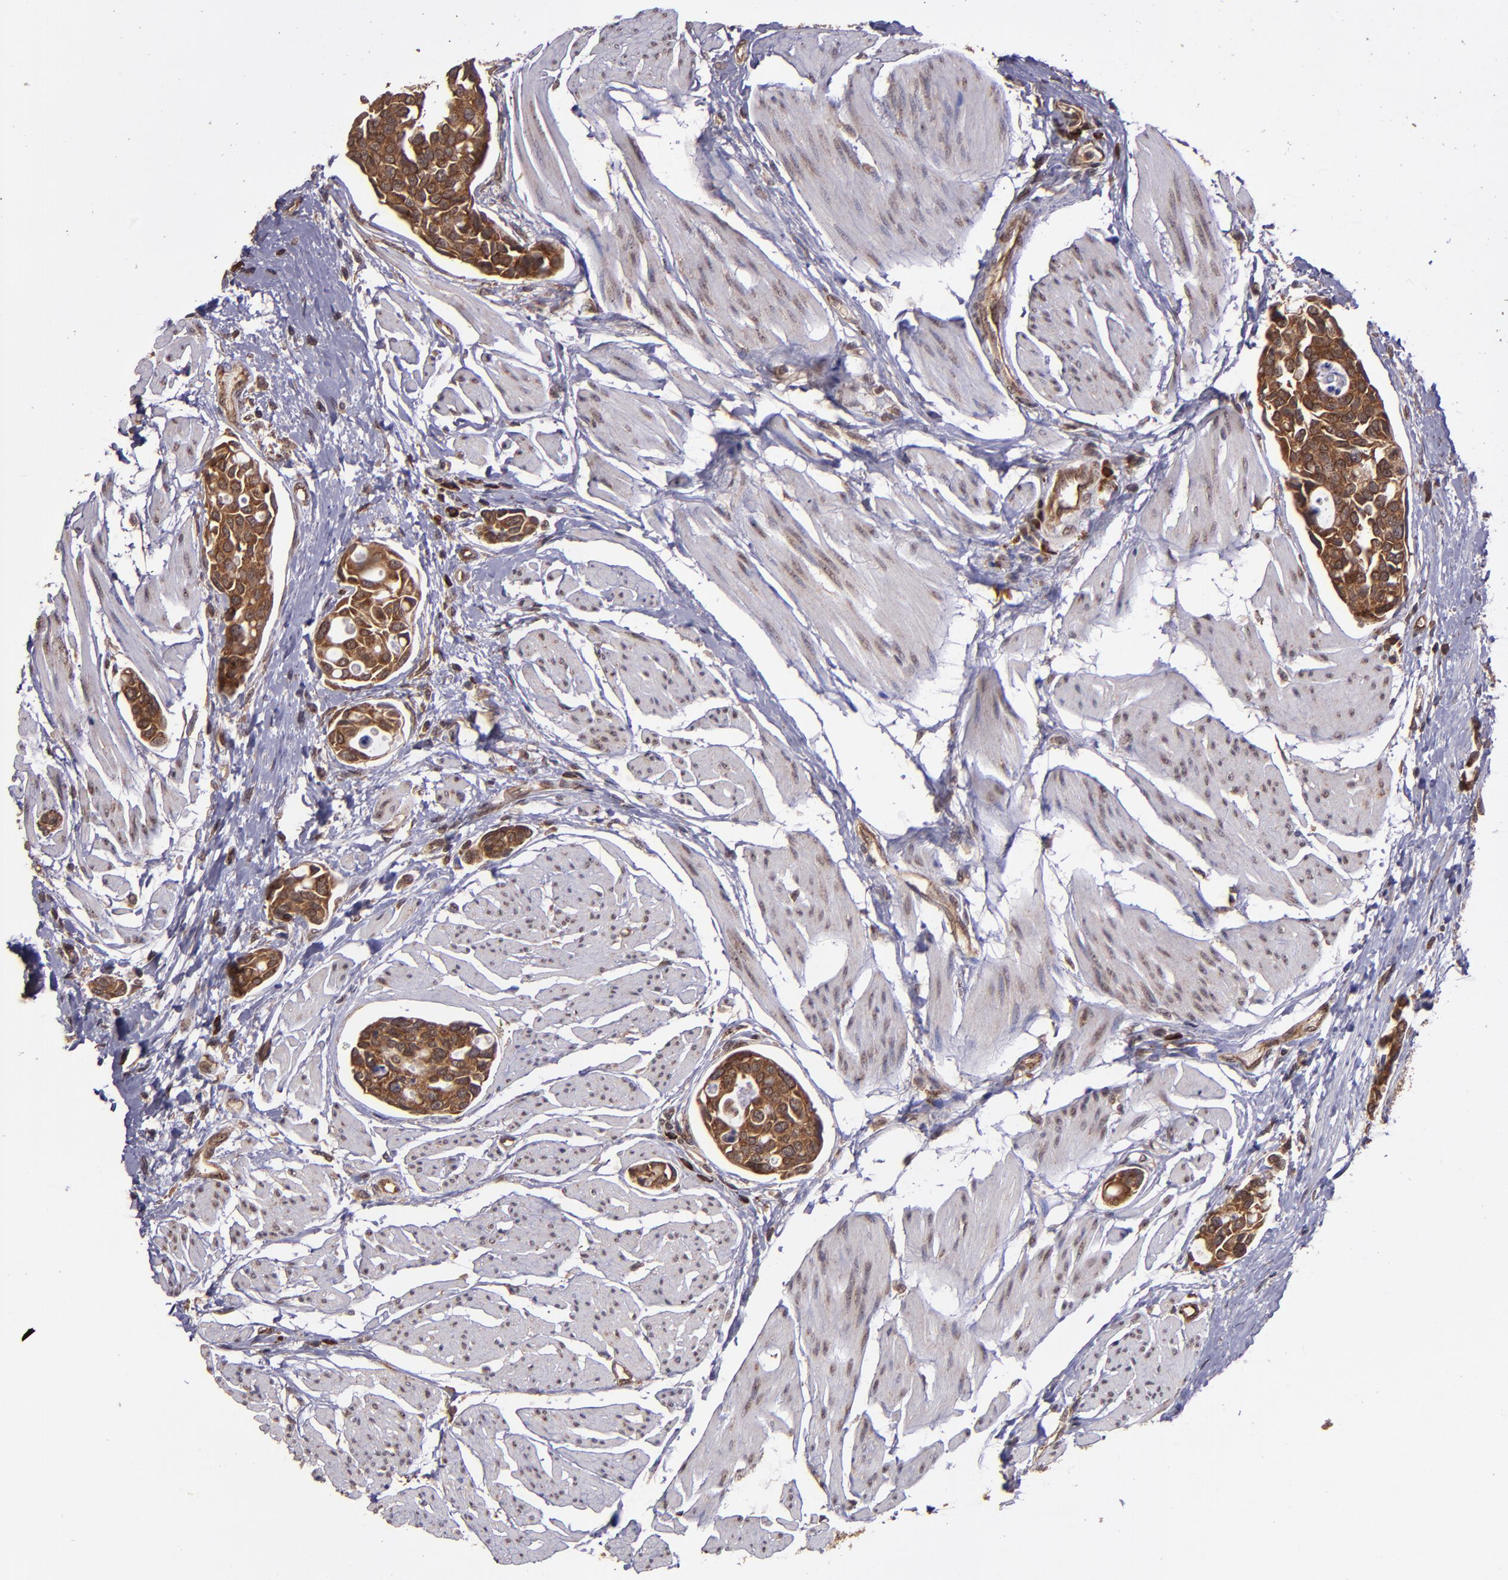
{"staining": {"intensity": "strong", "quantity": ">75%", "location": "cytoplasmic/membranous"}, "tissue": "urothelial cancer", "cell_type": "Tumor cells", "image_type": "cancer", "snomed": [{"axis": "morphology", "description": "Urothelial carcinoma, High grade"}, {"axis": "topography", "description": "Urinary bladder"}], "caption": "DAB immunohistochemical staining of human high-grade urothelial carcinoma reveals strong cytoplasmic/membranous protein staining in about >75% of tumor cells.", "gene": "USP51", "patient": {"sex": "male", "age": 78}}